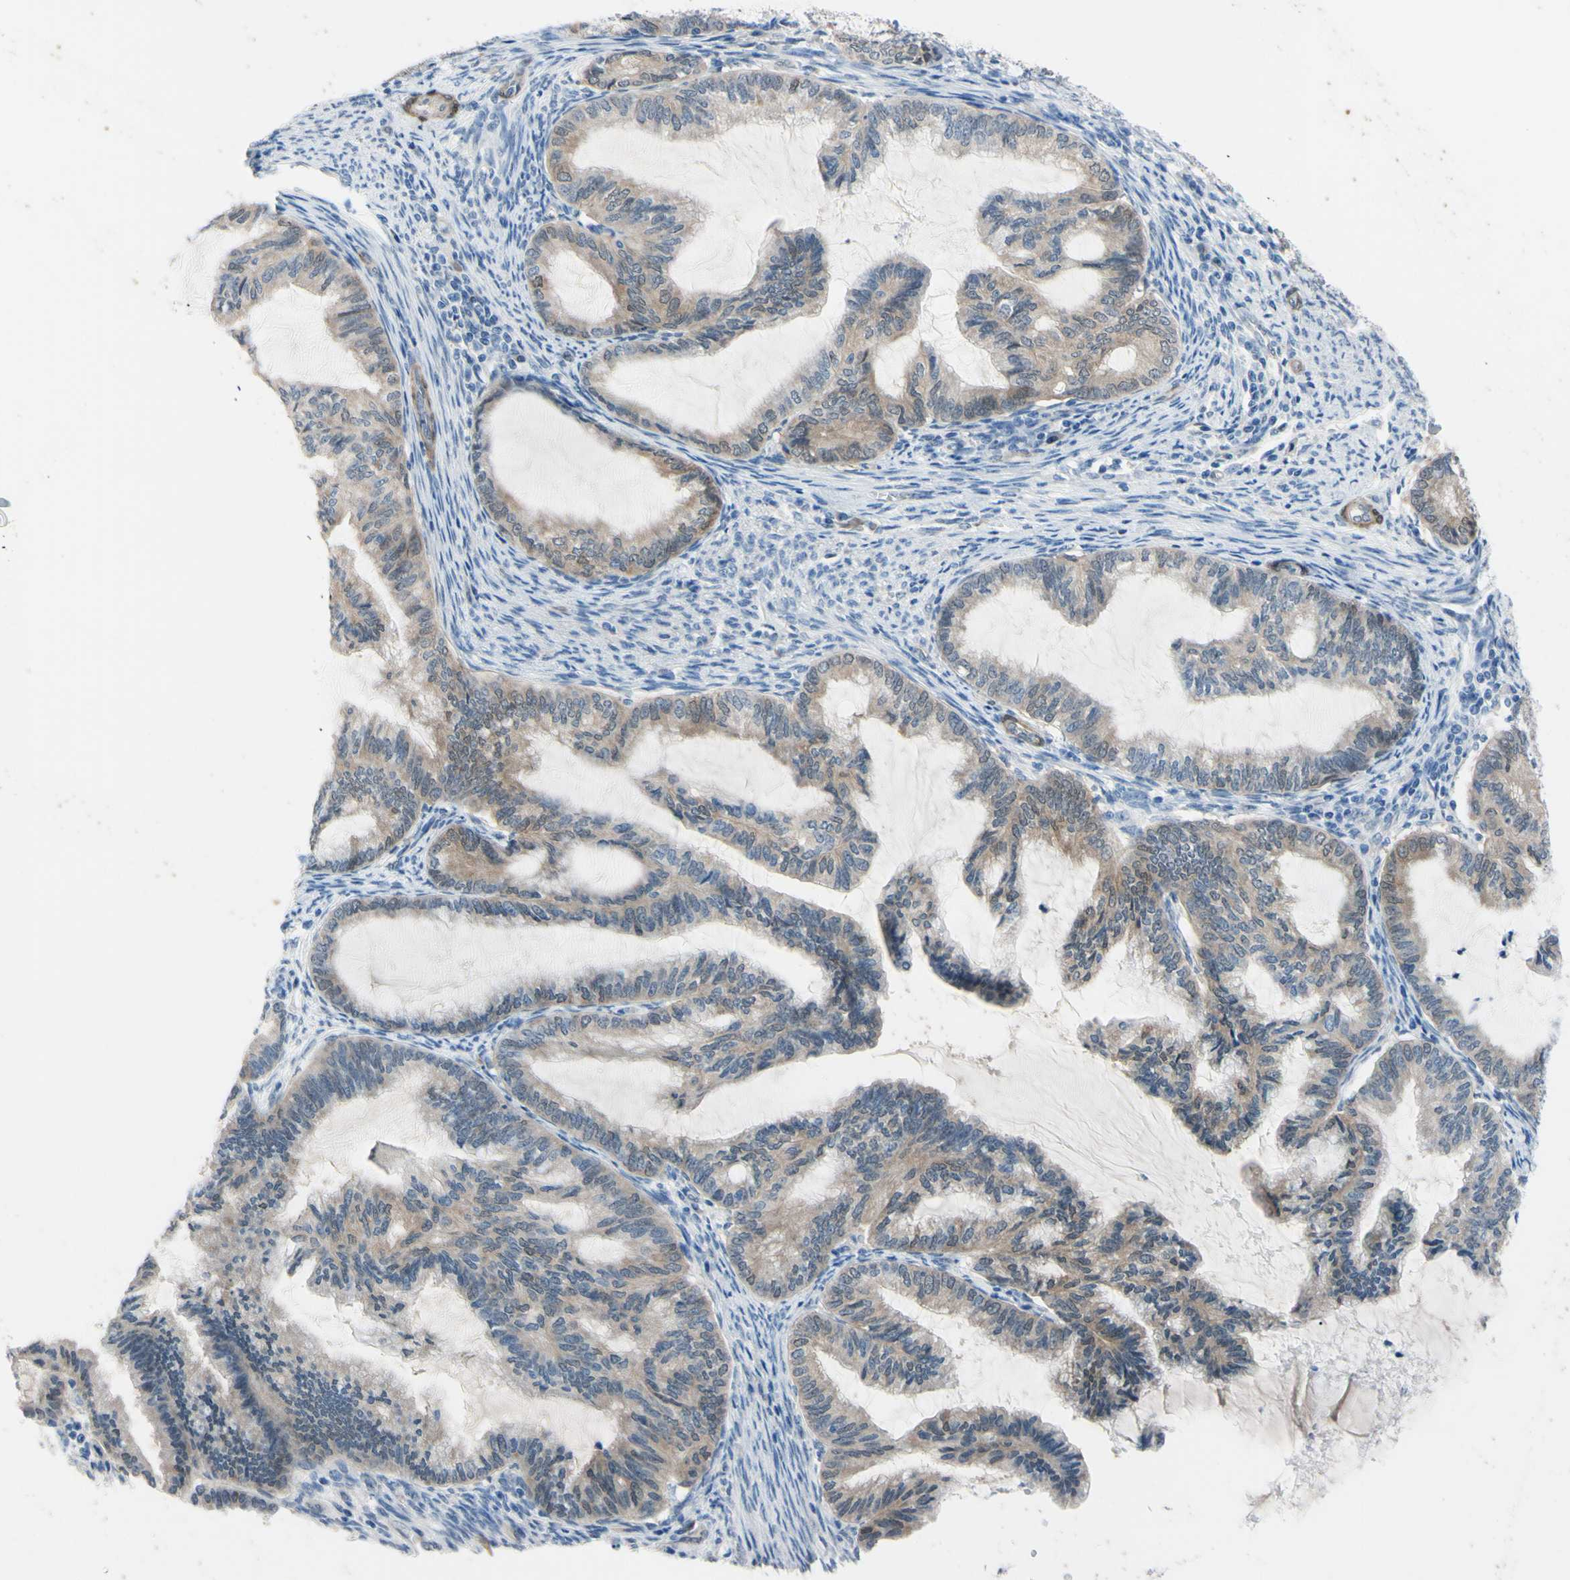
{"staining": {"intensity": "weak", "quantity": ">75%", "location": "cytoplasmic/membranous"}, "tissue": "cervical cancer", "cell_type": "Tumor cells", "image_type": "cancer", "snomed": [{"axis": "morphology", "description": "Normal tissue, NOS"}, {"axis": "morphology", "description": "Adenocarcinoma, NOS"}, {"axis": "topography", "description": "Cervix"}, {"axis": "topography", "description": "Endometrium"}], "caption": "An image of cervical cancer stained for a protein exhibits weak cytoplasmic/membranous brown staining in tumor cells.", "gene": "NOL3", "patient": {"sex": "female", "age": 86}}